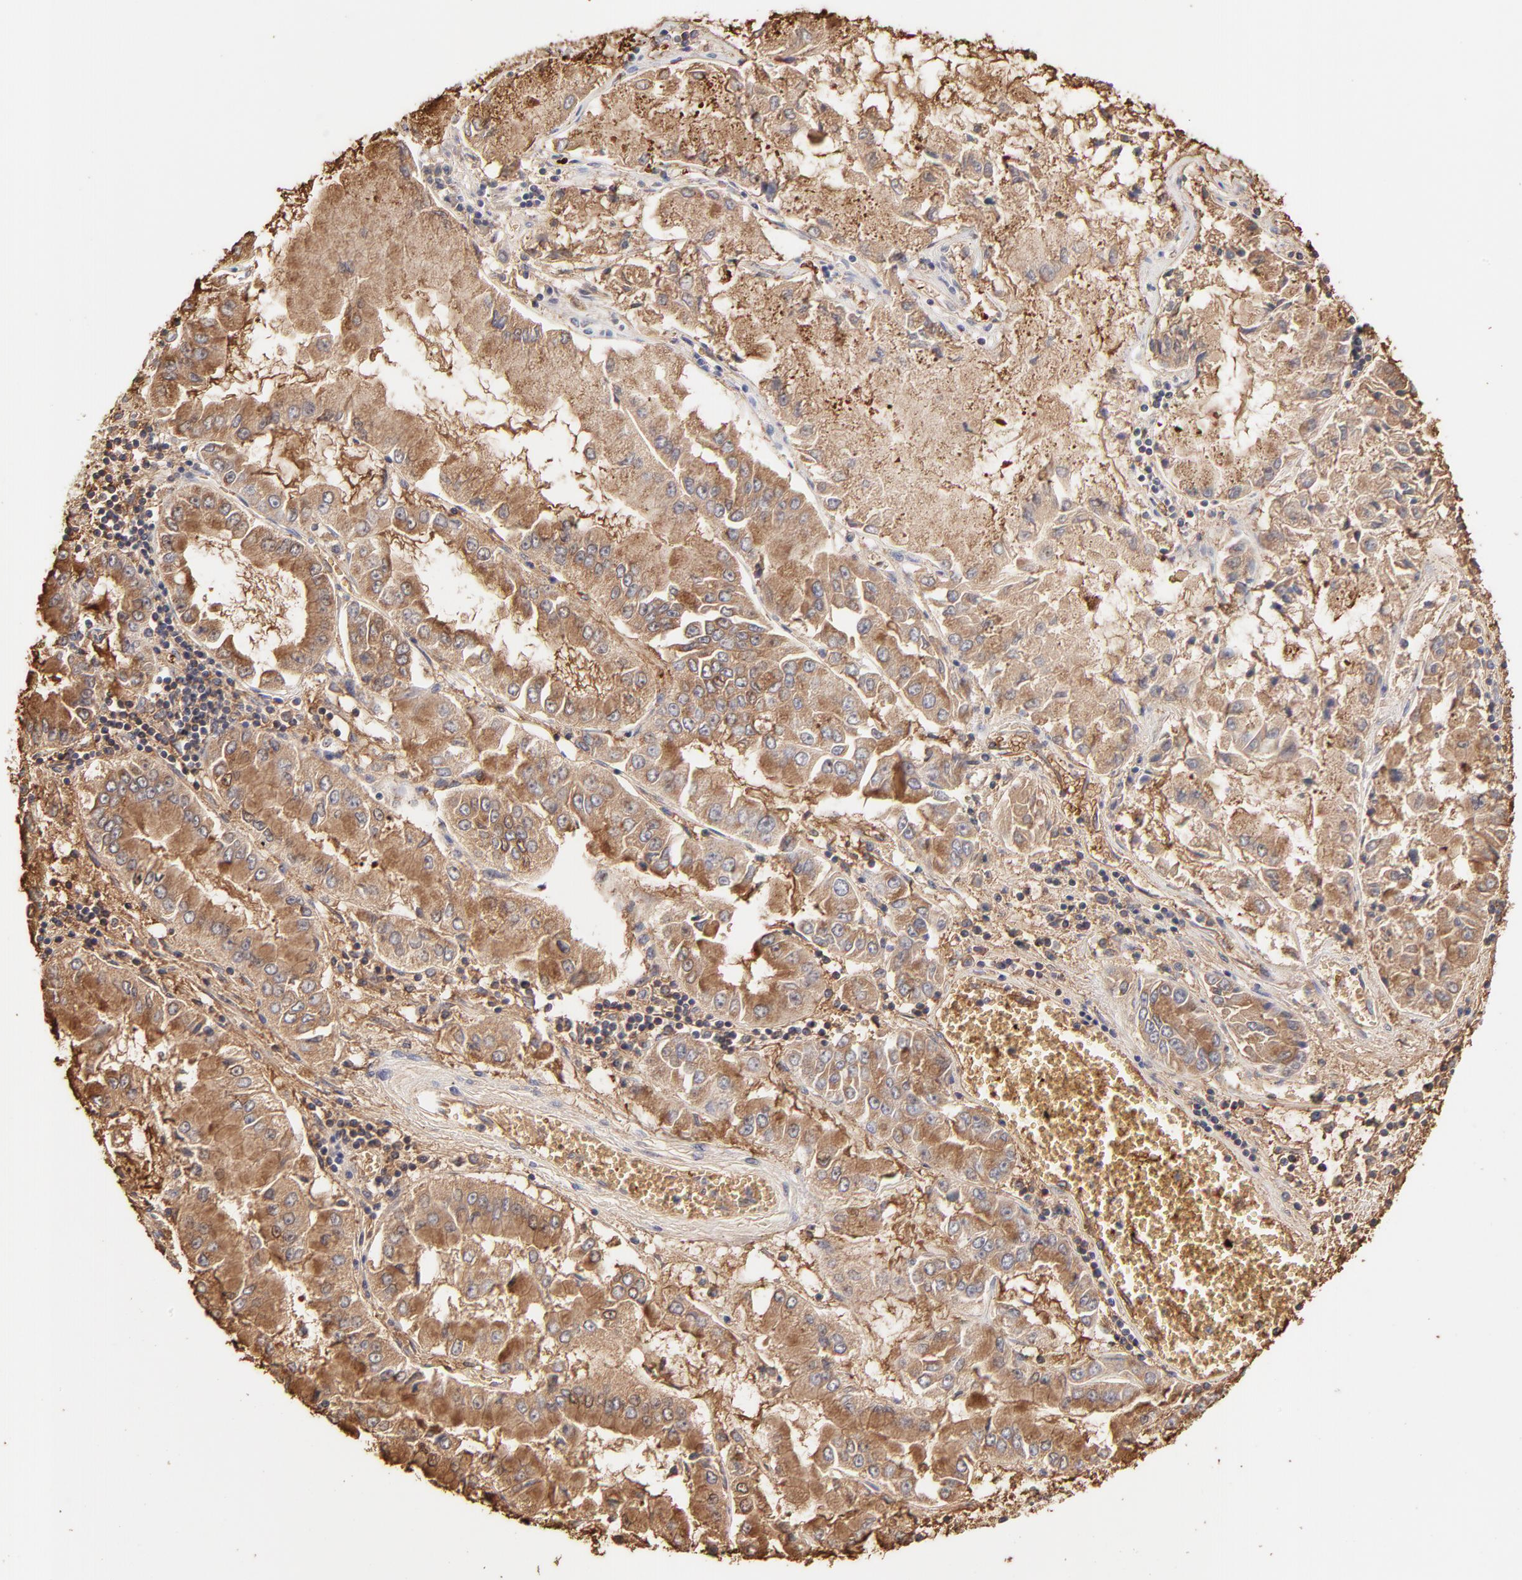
{"staining": {"intensity": "moderate", "quantity": ">75%", "location": "cytoplasmic/membranous"}, "tissue": "liver cancer", "cell_type": "Tumor cells", "image_type": "cancer", "snomed": [{"axis": "morphology", "description": "Cholangiocarcinoma"}, {"axis": "topography", "description": "Liver"}], "caption": "A high-resolution image shows immunohistochemistry (IHC) staining of liver cholangiocarcinoma, which displays moderate cytoplasmic/membranous staining in about >75% of tumor cells. Nuclei are stained in blue.", "gene": "CD2AP", "patient": {"sex": "female", "age": 79}}